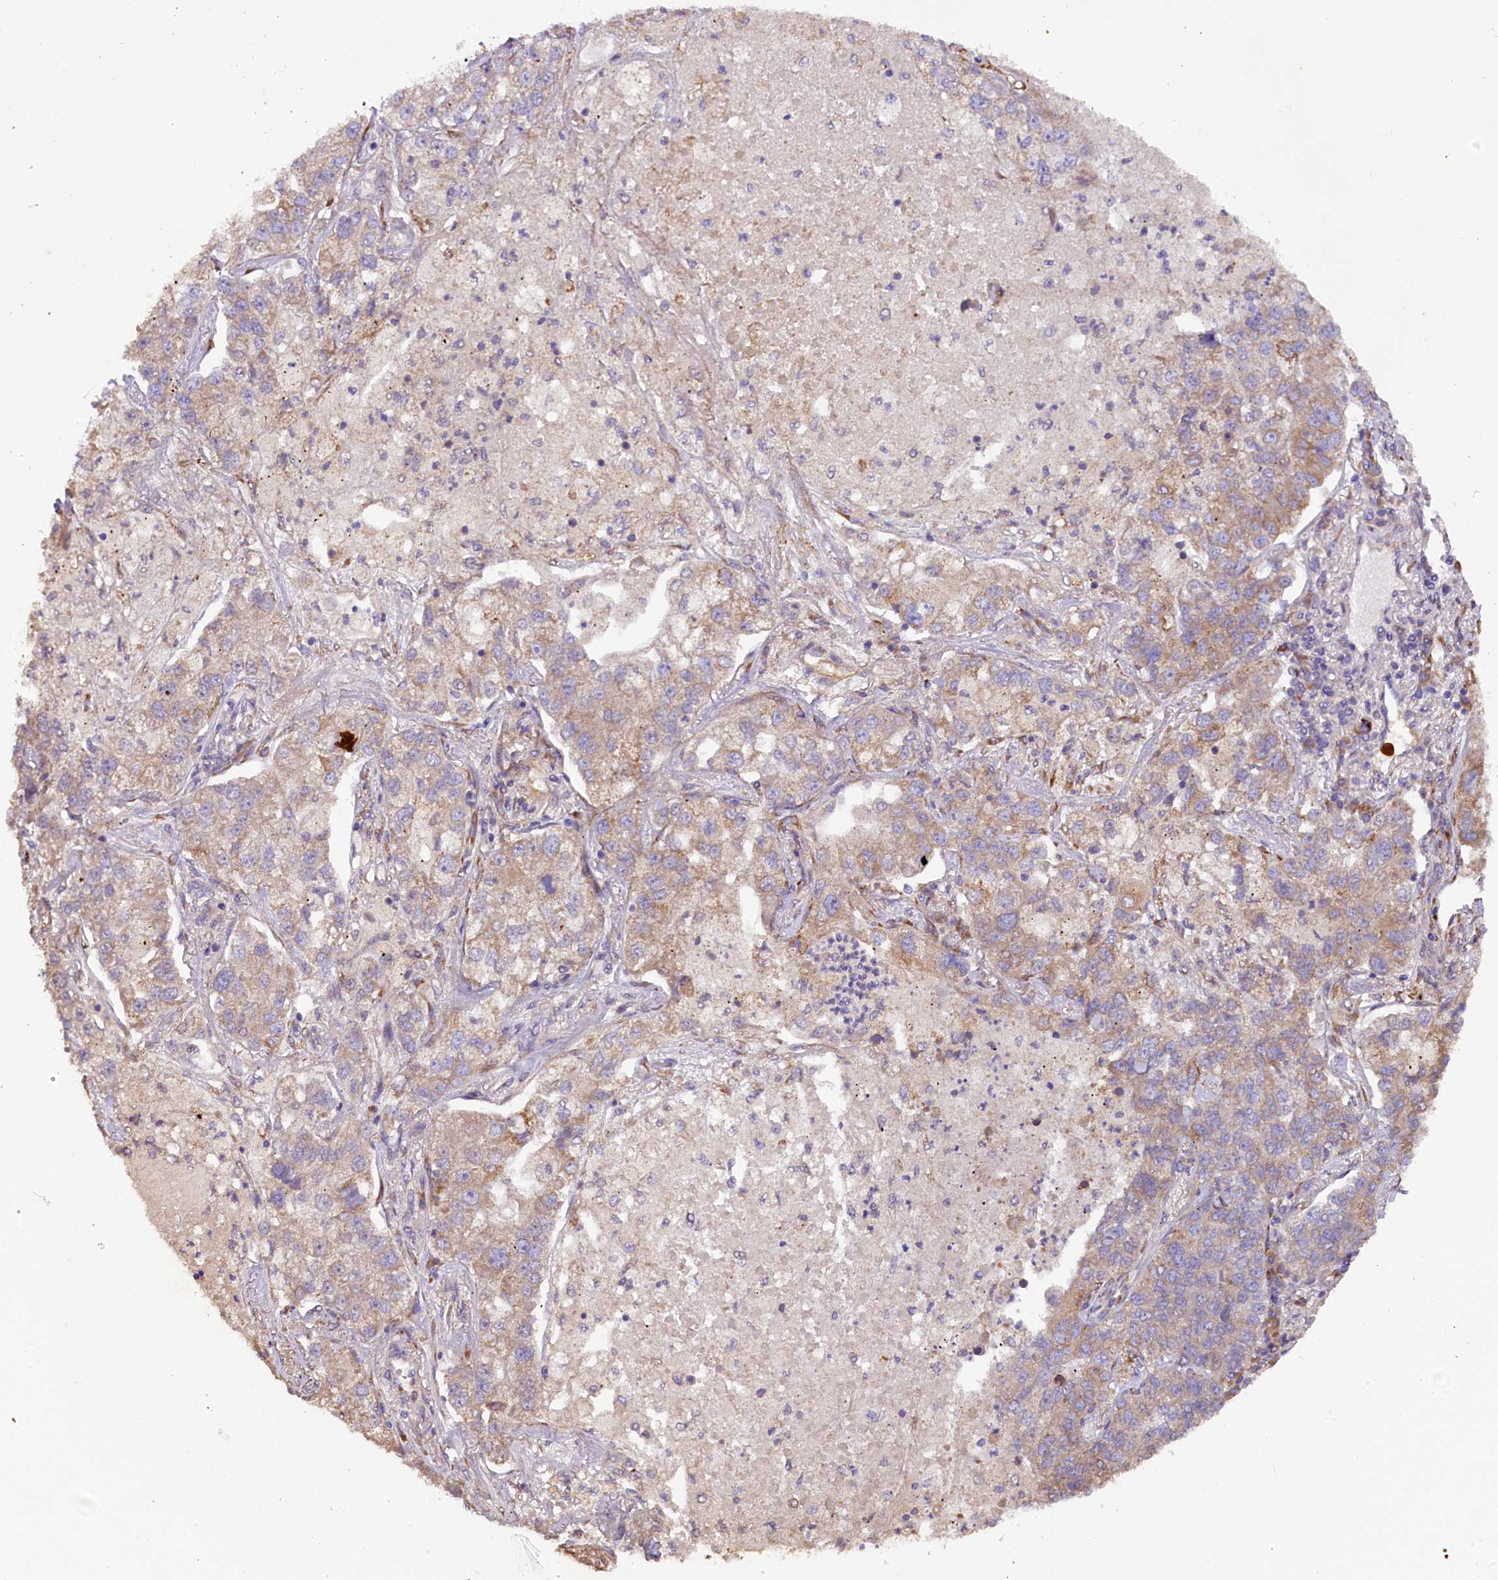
{"staining": {"intensity": "moderate", "quantity": ">75%", "location": "cytoplasmic/membranous"}, "tissue": "lung cancer", "cell_type": "Tumor cells", "image_type": "cancer", "snomed": [{"axis": "morphology", "description": "Adenocarcinoma, NOS"}, {"axis": "topography", "description": "Lung"}], "caption": "A micrograph showing moderate cytoplasmic/membranous staining in about >75% of tumor cells in lung cancer, as visualized by brown immunohistochemical staining.", "gene": "SSC5D", "patient": {"sex": "male", "age": 49}}